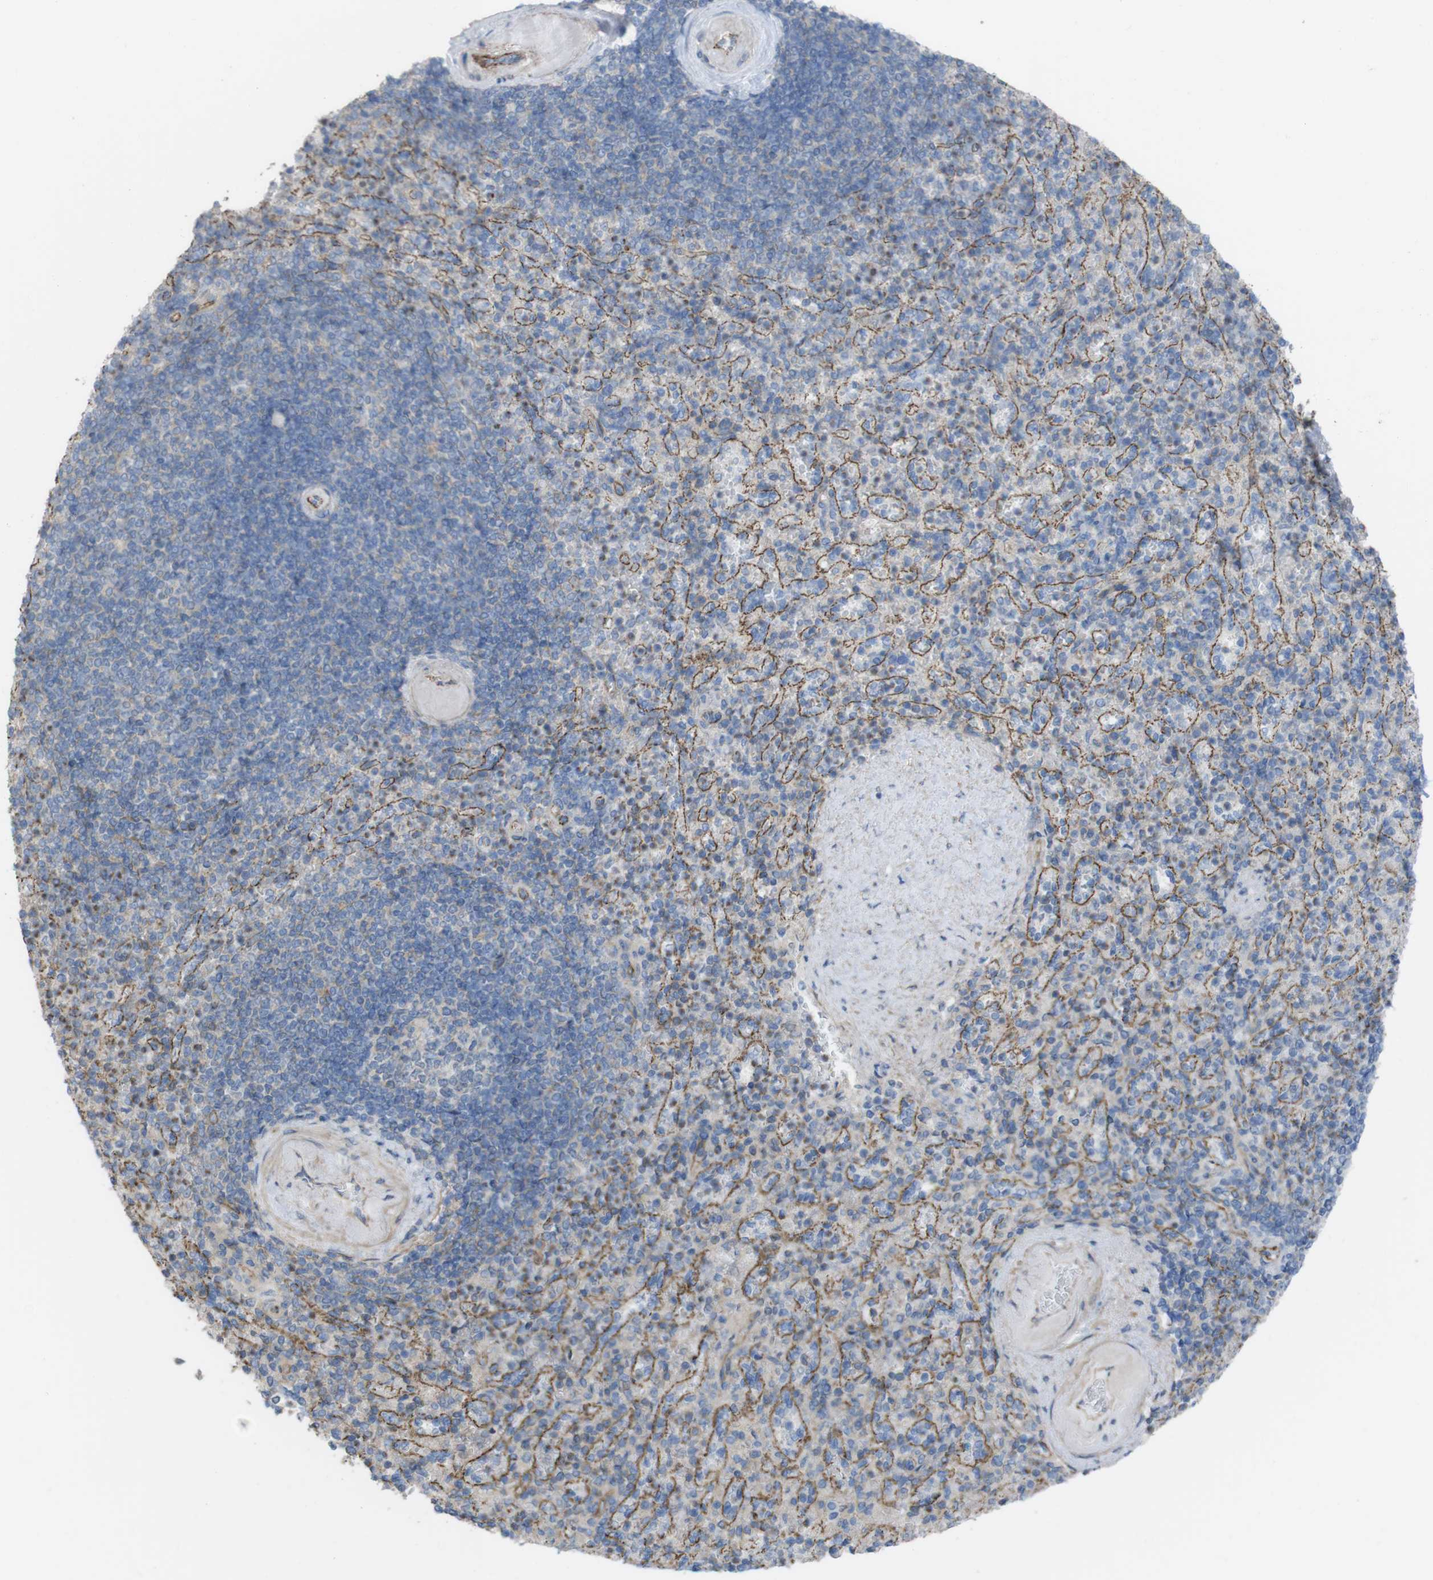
{"staining": {"intensity": "weak", "quantity": "25%-75%", "location": "cytoplasmic/membranous"}, "tissue": "spleen", "cell_type": "Cells in red pulp", "image_type": "normal", "snomed": [{"axis": "morphology", "description": "Normal tissue, NOS"}, {"axis": "topography", "description": "Spleen"}], "caption": "Immunohistochemical staining of unremarkable spleen exhibits weak cytoplasmic/membranous protein expression in approximately 25%-75% of cells in red pulp. (Brightfield microscopy of DAB IHC at high magnification).", "gene": "PREX2", "patient": {"sex": "female", "age": 74}}